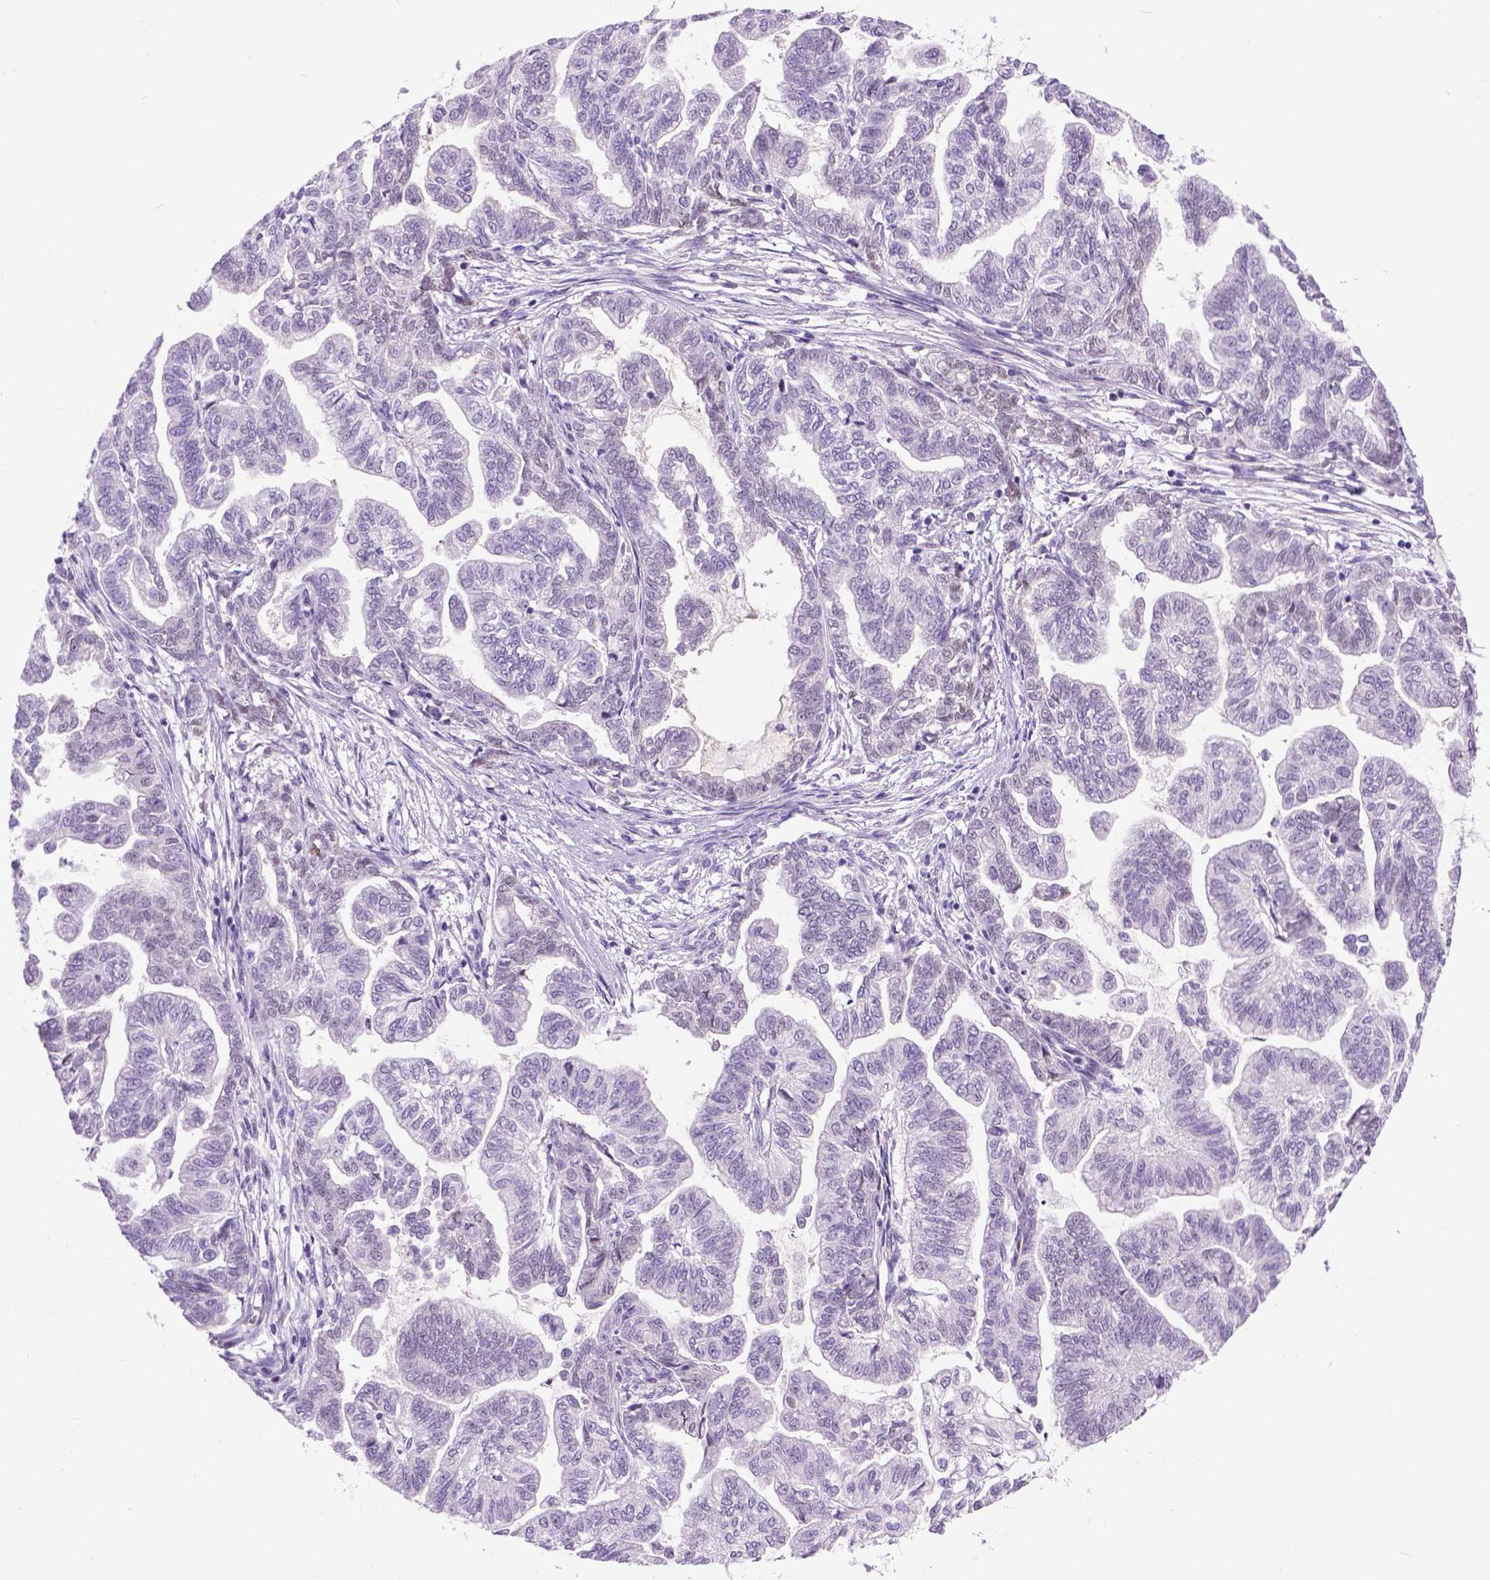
{"staining": {"intensity": "negative", "quantity": "none", "location": "none"}, "tissue": "stomach cancer", "cell_type": "Tumor cells", "image_type": "cancer", "snomed": [{"axis": "morphology", "description": "Adenocarcinoma, NOS"}, {"axis": "topography", "description": "Stomach"}], "caption": "DAB (3,3'-diaminobenzidine) immunohistochemical staining of stomach cancer (adenocarcinoma) demonstrates no significant positivity in tumor cells.", "gene": "APCDD1L", "patient": {"sex": "male", "age": 83}}